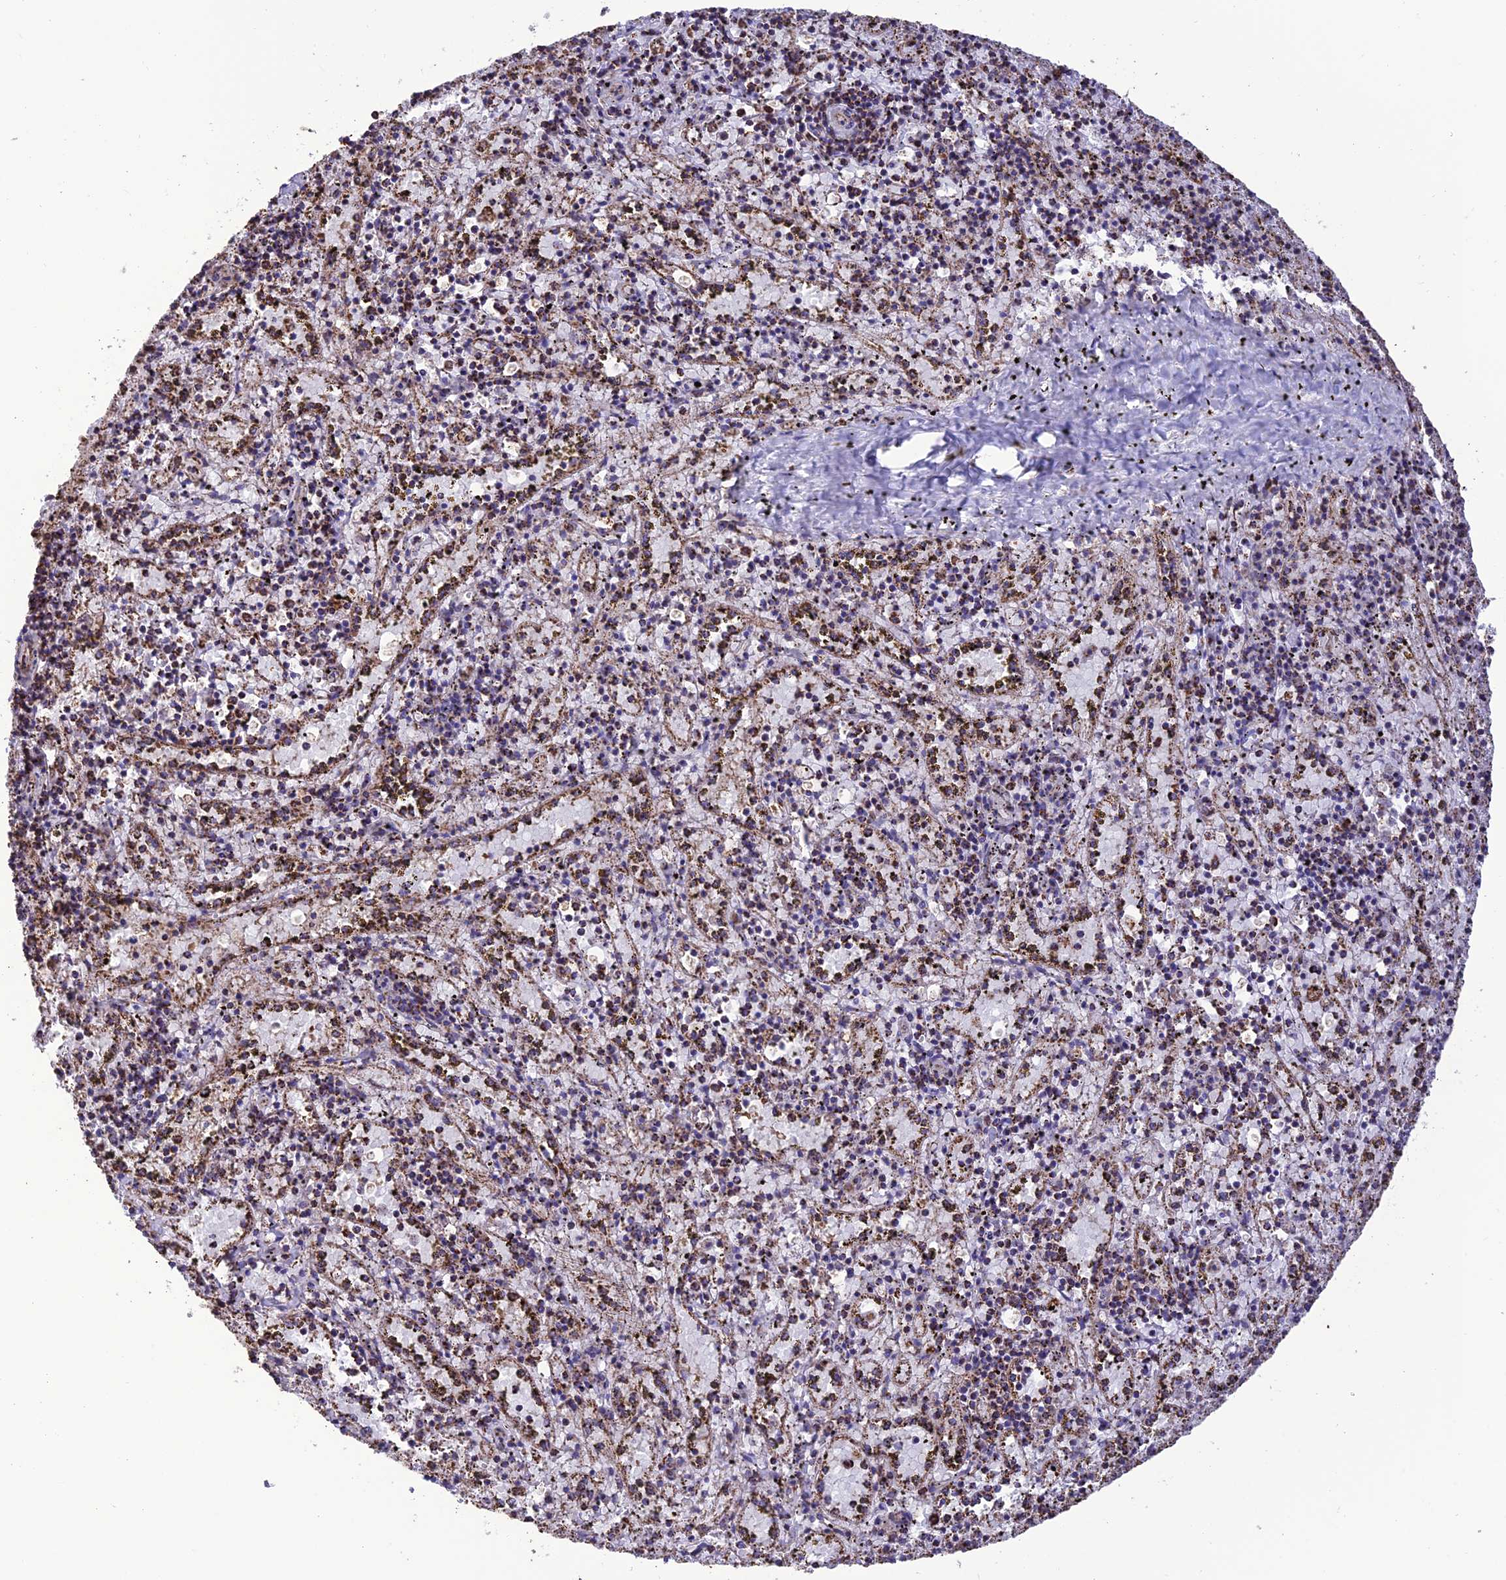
{"staining": {"intensity": "strong", "quantity": "25%-75%", "location": "cytoplasmic/membranous"}, "tissue": "spleen", "cell_type": "Cells in red pulp", "image_type": "normal", "snomed": [{"axis": "morphology", "description": "Normal tissue, NOS"}, {"axis": "topography", "description": "Spleen"}], "caption": "Protein expression analysis of unremarkable human spleen reveals strong cytoplasmic/membranous expression in approximately 25%-75% of cells in red pulp. (DAB = brown stain, brightfield microscopy at high magnification).", "gene": "NDUFAF1", "patient": {"sex": "male", "age": 11}}